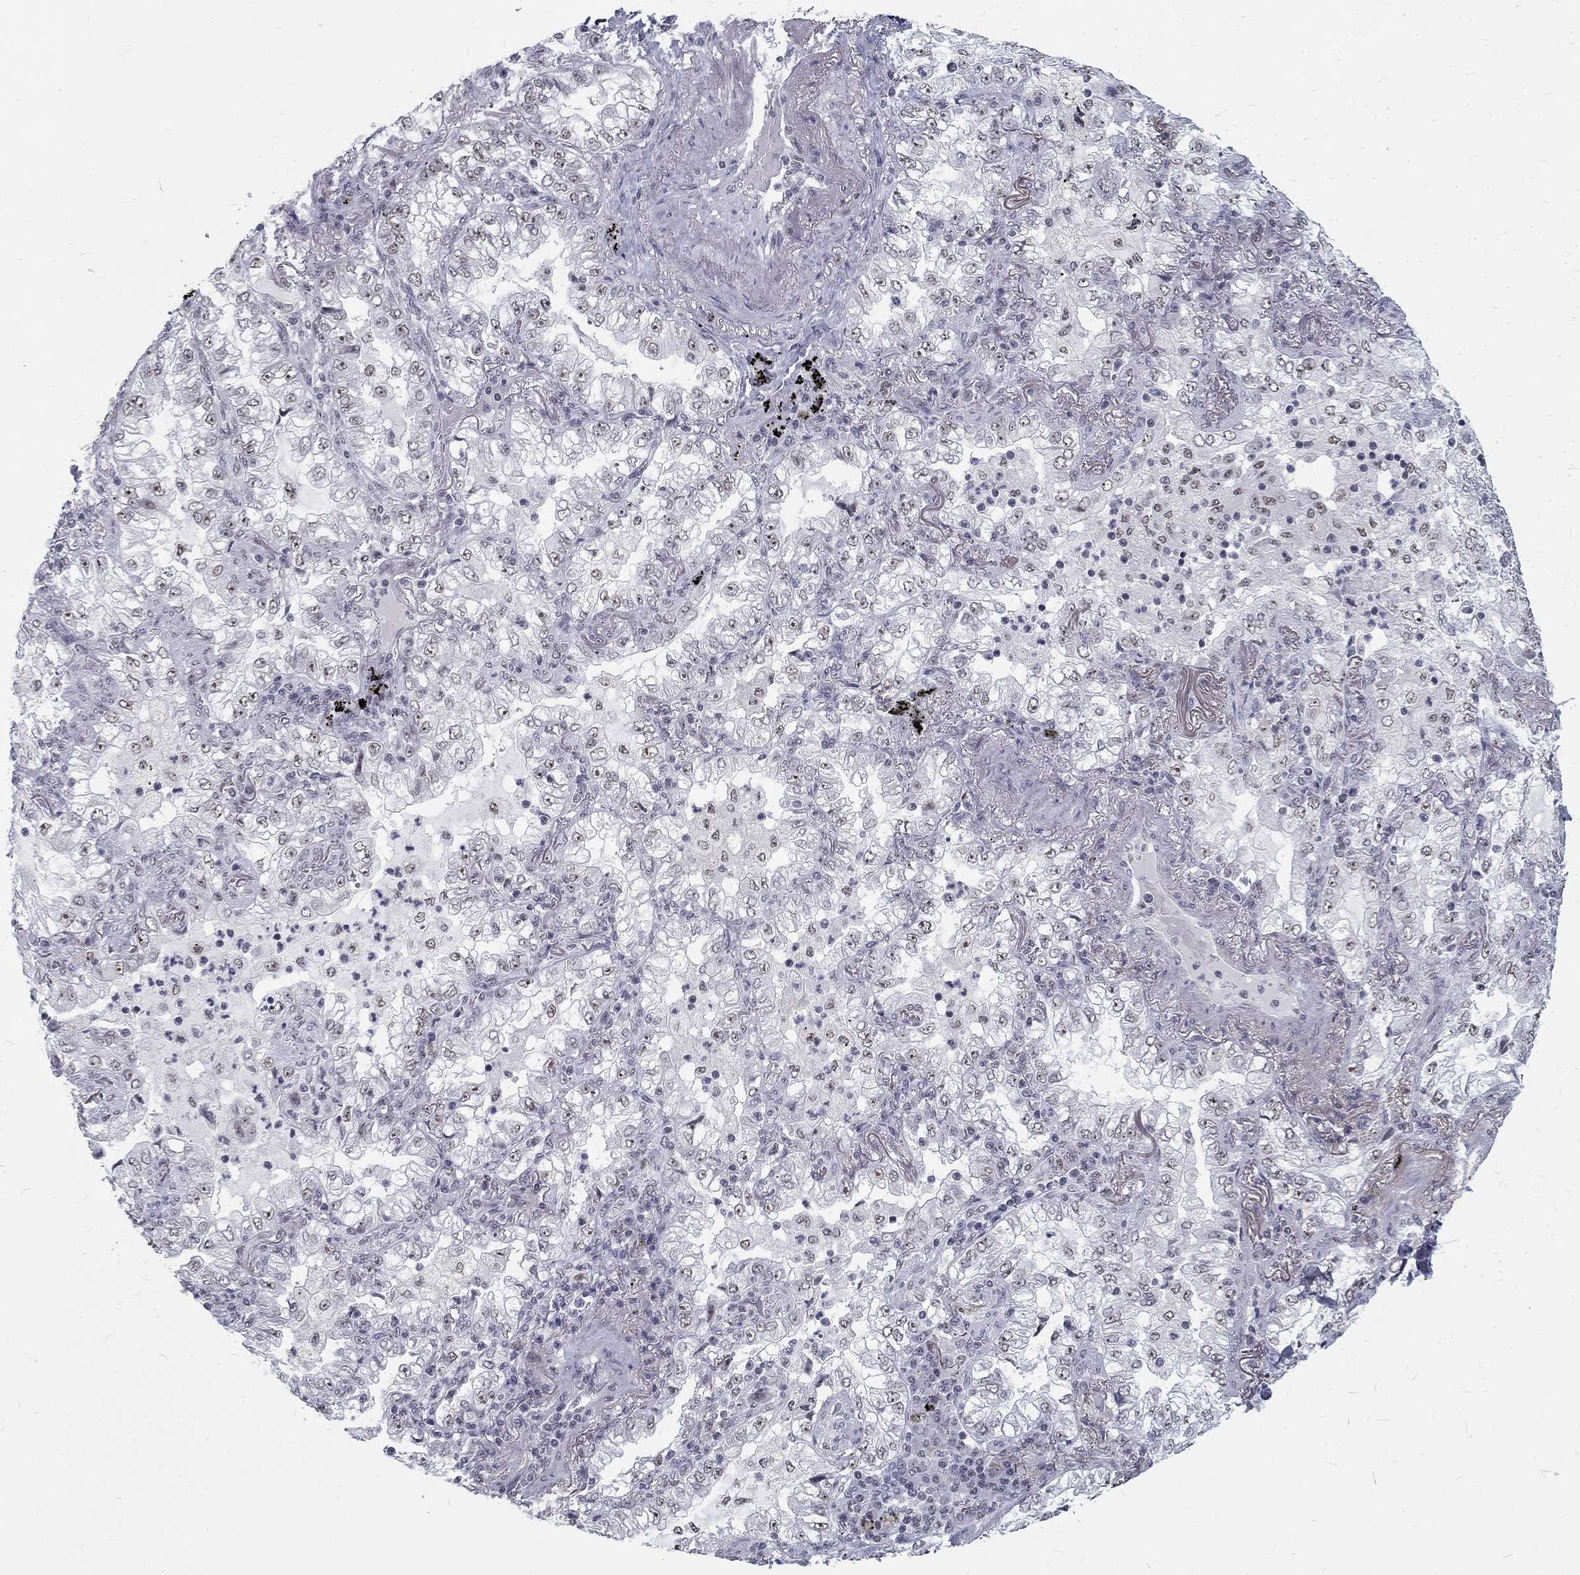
{"staining": {"intensity": "negative", "quantity": "none", "location": "none"}, "tissue": "lung cancer", "cell_type": "Tumor cells", "image_type": "cancer", "snomed": [{"axis": "morphology", "description": "Adenocarcinoma, NOS"}, {"axis": "topography", "description": "Lung"}], "caption": "IHC histopathology image of human adenocarcinoma (lung) stained for a protein (brown), which demonstrates no expression in tumor cells.", "gene": "SNORC", "patient": {"sex": "female", "age": 73}}